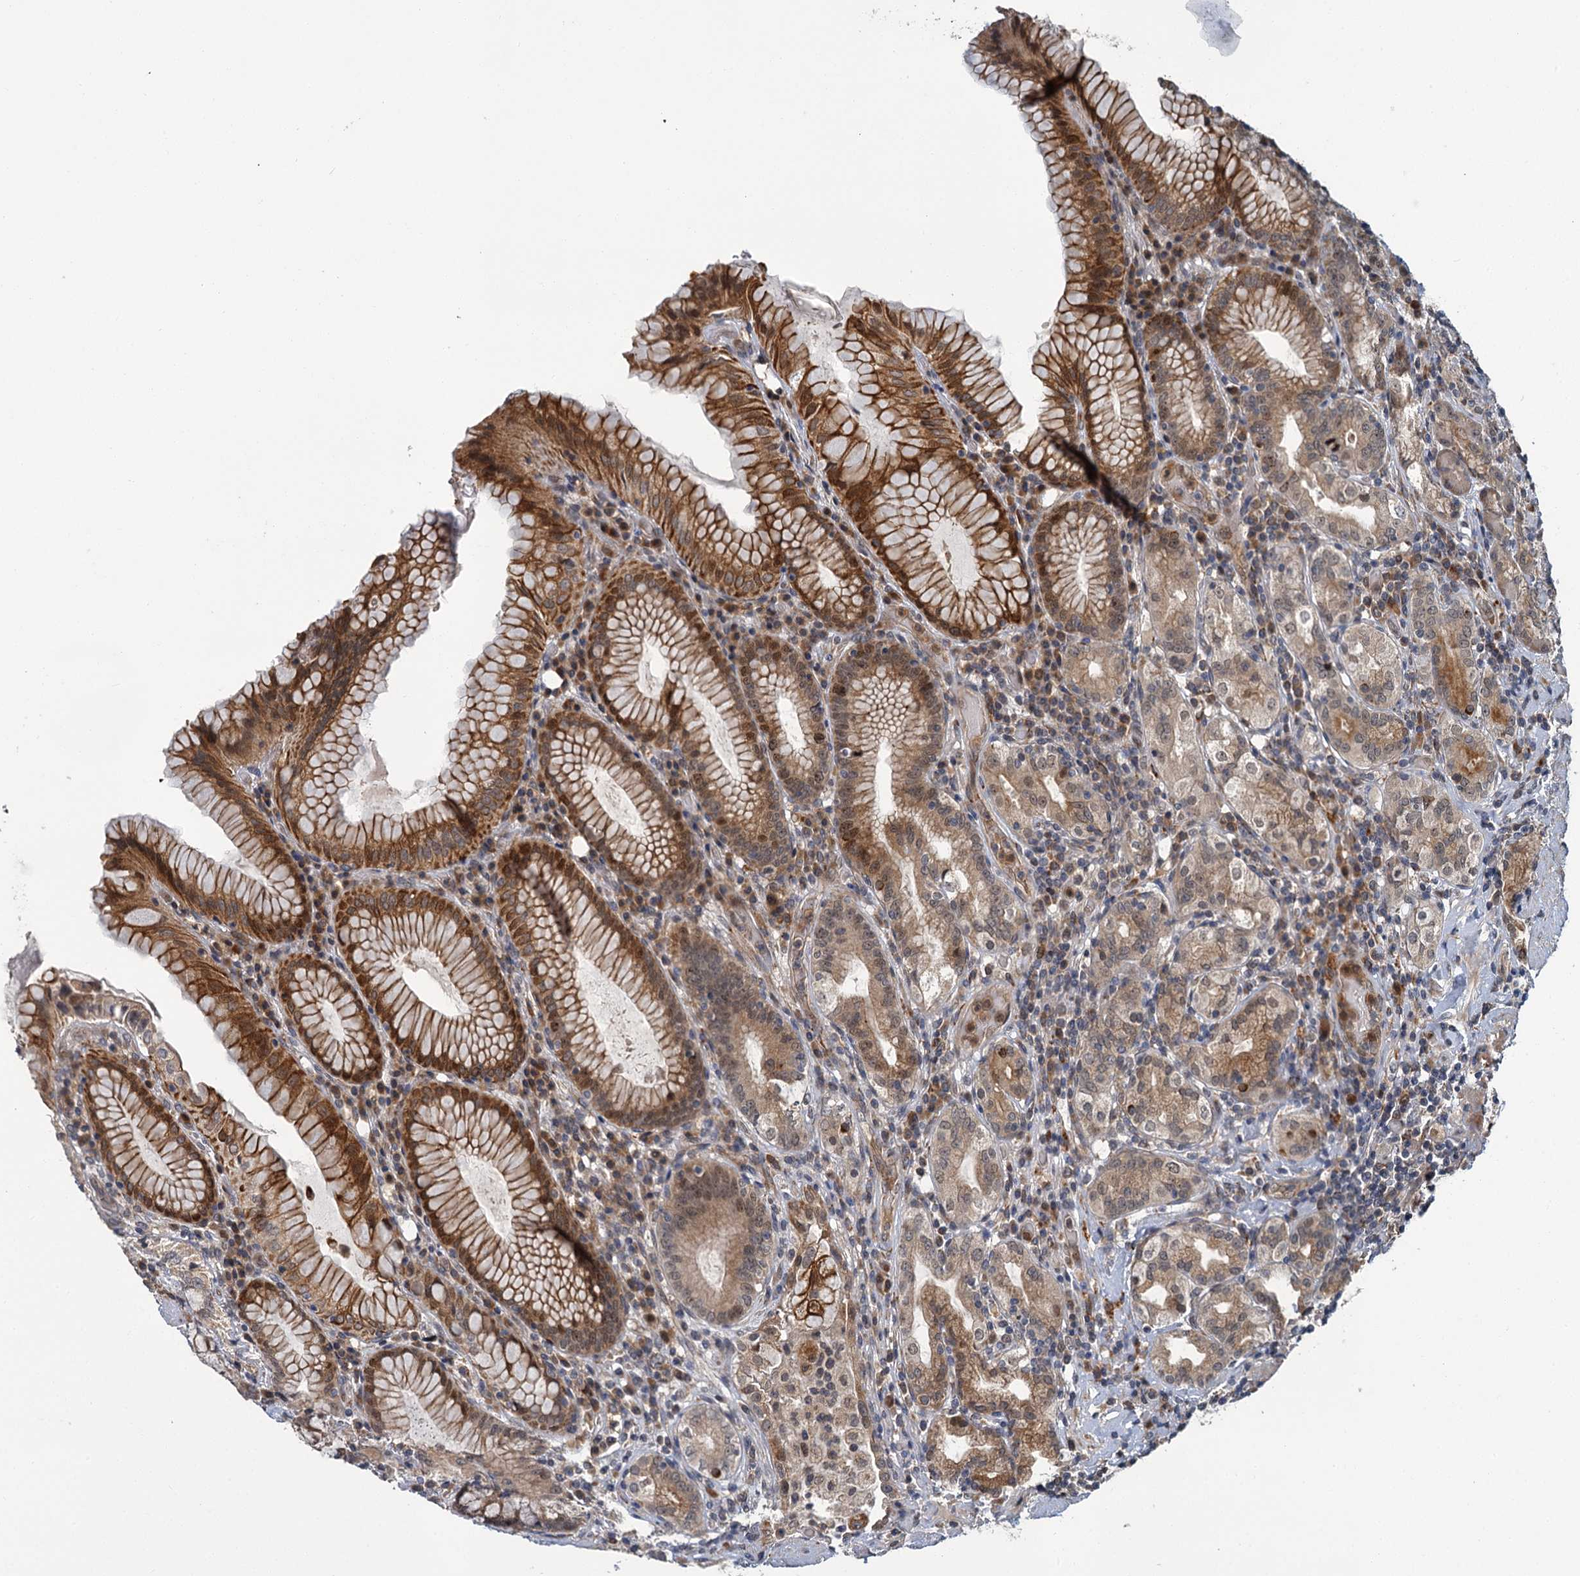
{"staining": {"intensity": "moderate", "quantity": ">75%", "location": "cytoplasmic/membranous,nuclear"}, "tissue": "stomach", "cell_type": "Glandular cells", "image_type": "normal", "snomed": [{"axis": "morphology", "description": "Normal tissue, NOS"}, {"axis": "topography", "description": "Stomach, upper"}, {"axis": "topography", "description": "Stomach, lower"}], "caption": "A brown stain shows moderate cytoplasmic/membranous,nuclear positivity of a protein in glandular cells of benign human stomach. The staining was performed using DAB to visualize the protein expression in brown, while the nuclei were stained in blue with hematoxylin (Magnification: 20x).", "gene": "APBA2", "patient": {"sex": "female", "age": 76}}